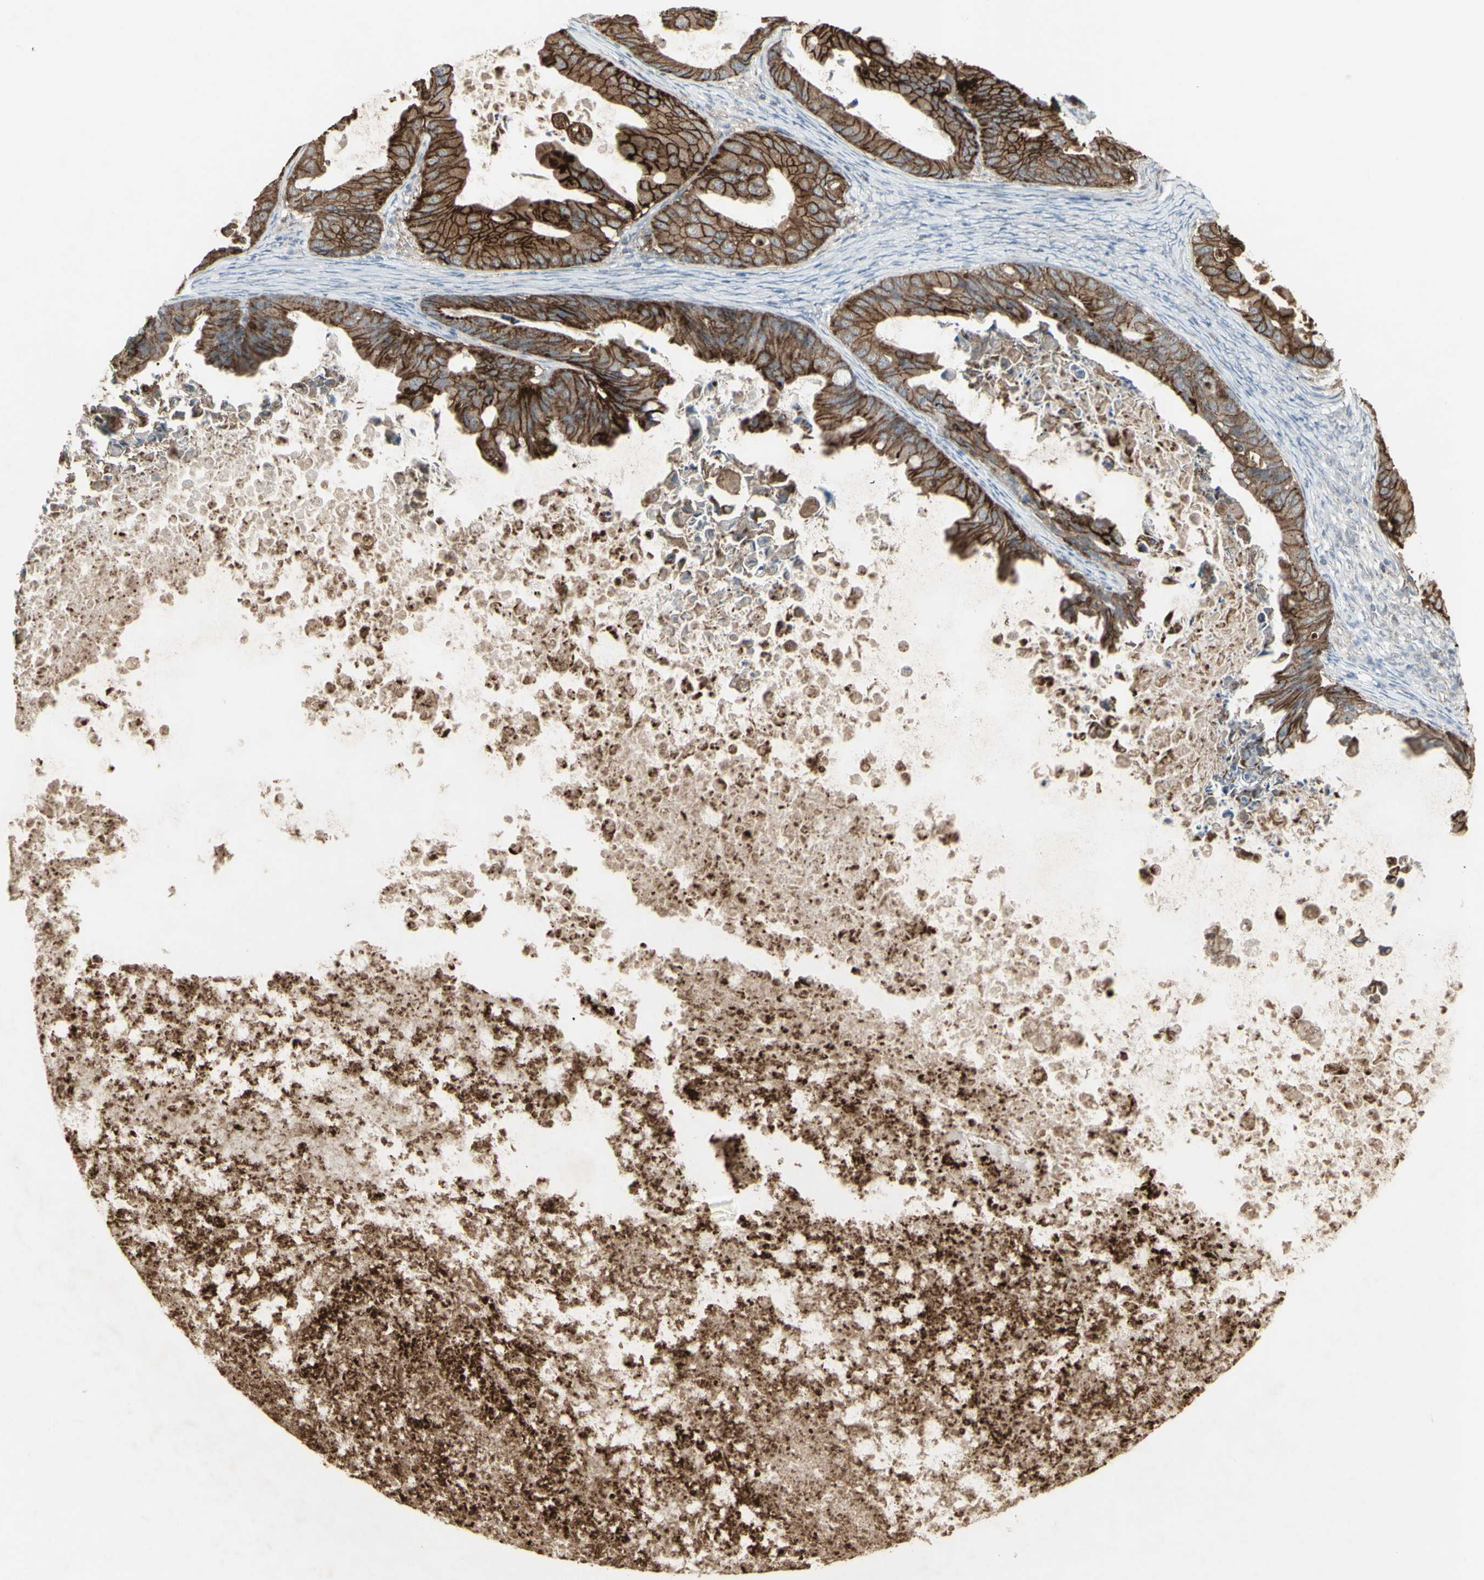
{"staining": {"intensity": "moderate", "quantity": ">75%", "location": "cytoplasmic/membranous"}, "tissue": "ovarian cancer", "cell_type": "Tumor cells", "image_type": "cancer", "snomed": [{"axis": "morphology", "description": "Cystadenocarcinoma, mucinous, NOS"}, {"axis": "topography", "description": "Ovary"}], "caption": "Human ovarian mucinous cystadenocarcinoma stained with a protein marker shows moderate staining in tumor cells.", "gene": "FXYD3", "patient": {"sex": "female", "age": 37}}